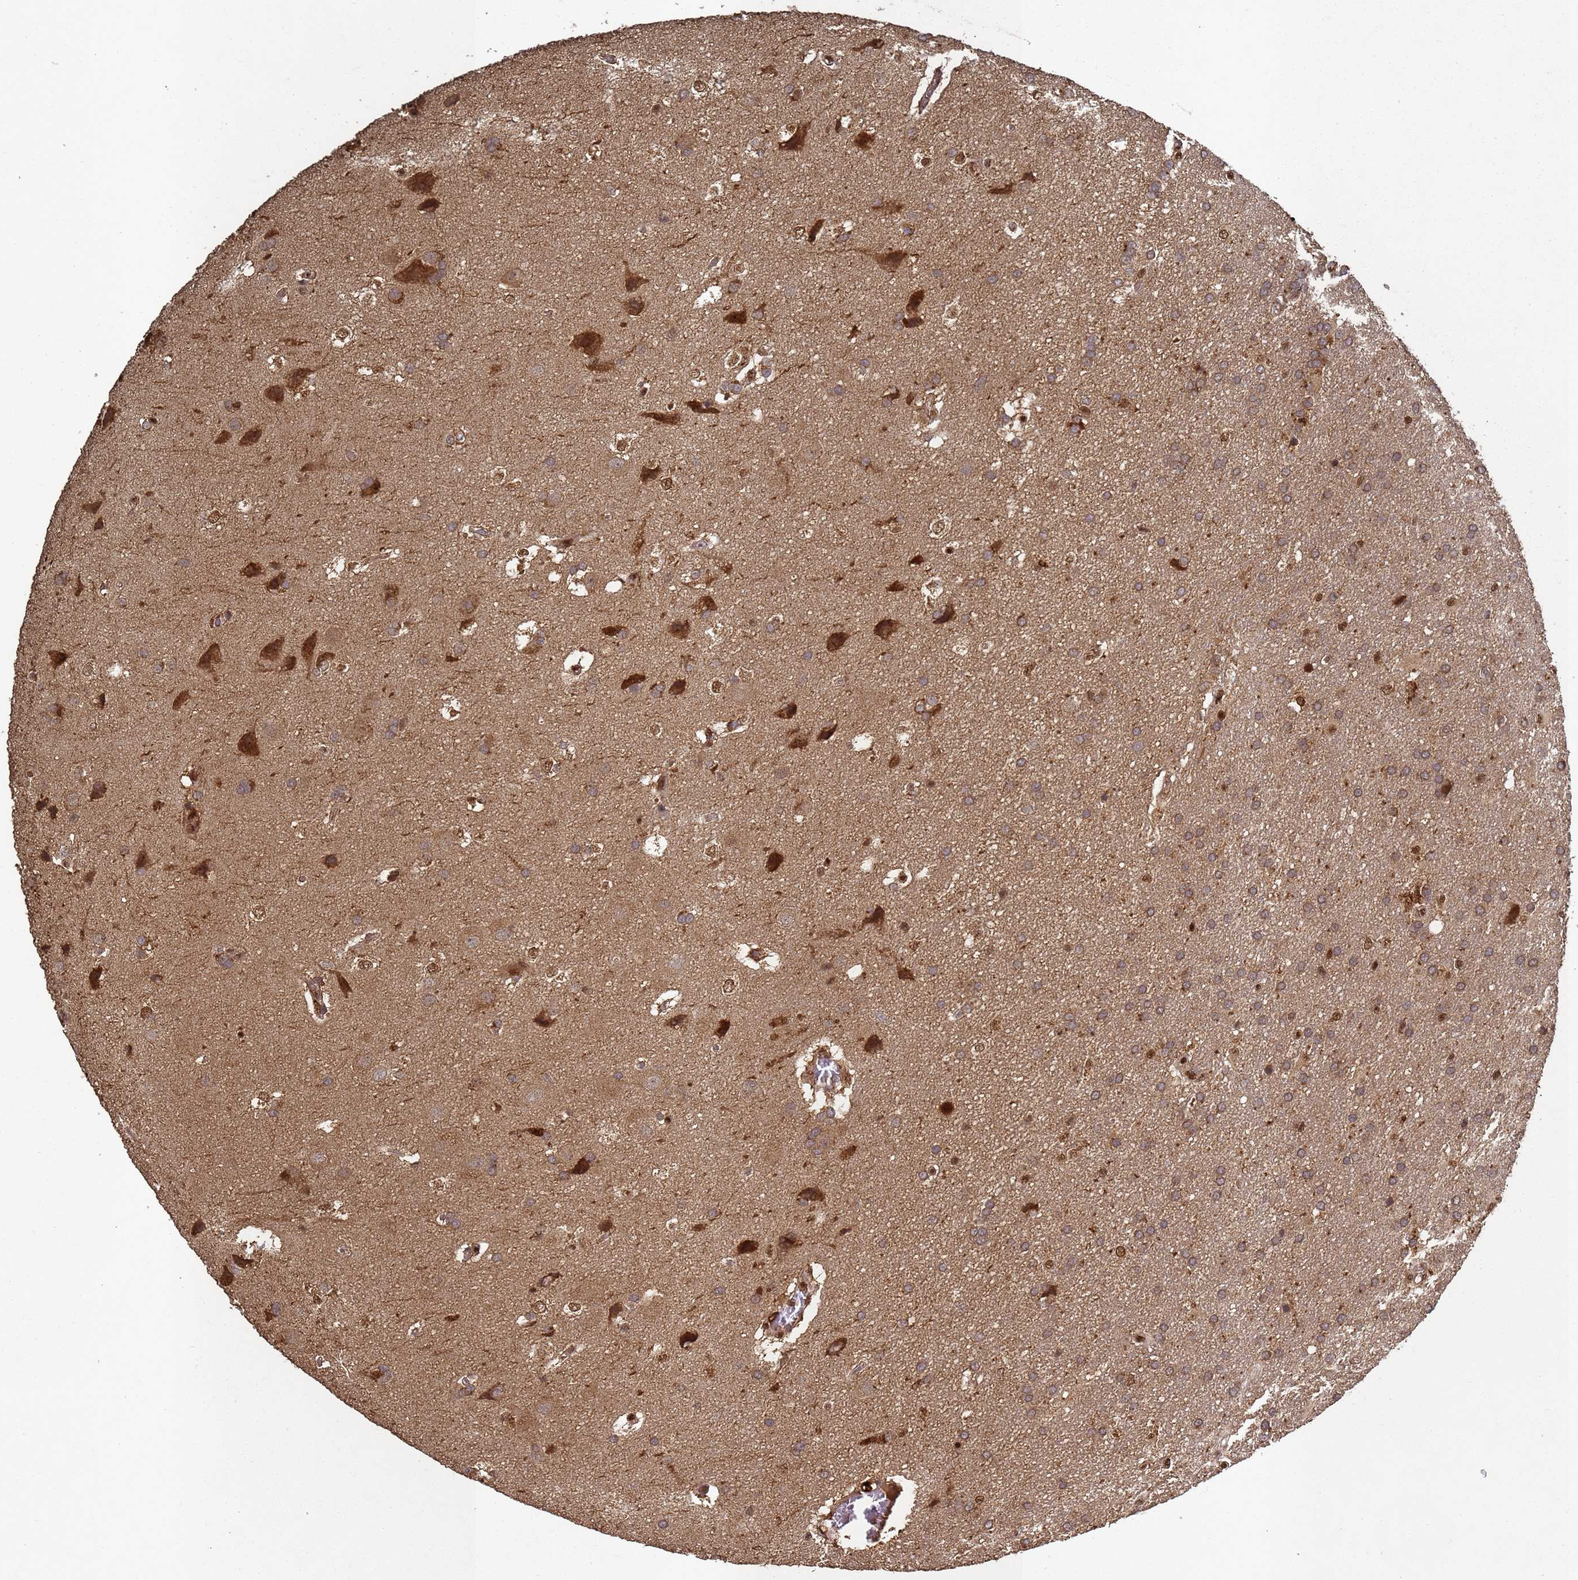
{"staining": {"intensity": "weak", "quantity": ">75%", "location": "cytoplasmic/membranous"}, "tissue": "glioma", "cell_type": "Tumor cells", "image_type": "cancer", "snomed": [{"axis": "morphology", "description": "Glioma, malignant, Low grade"}, {"axis": "topography", "description": "Brain"}], "caption": "Immunohistochemical staining of human glioma shows low levels of weak cytoplasmic/membranous protein positivity in about >75% of tumor cells.", "gene": "SECISBP2", "patient": {"sex": "male", "age": 66}}